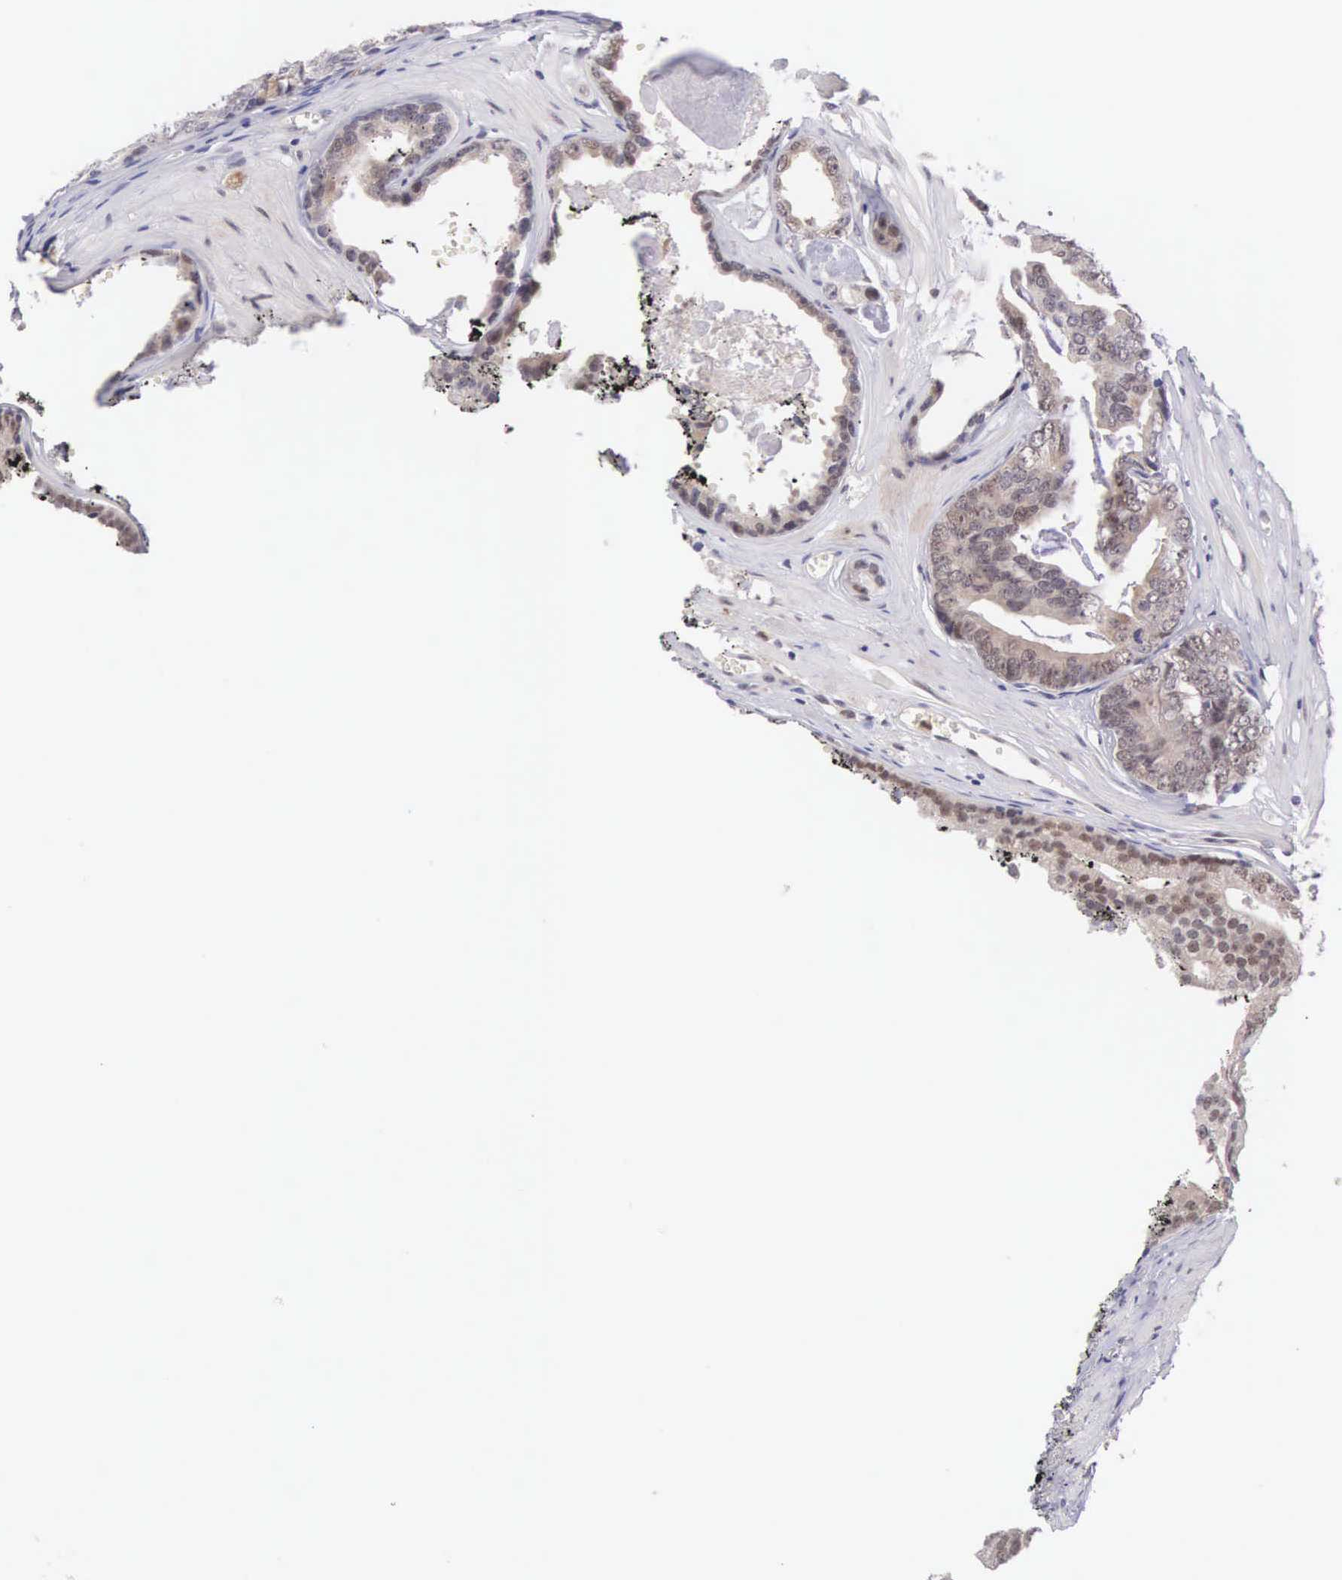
{"staining": {"intensity": "weak", "quantity": "25%-75%", "location": "cytoplasmic/membranous,nuclear"}, "tissue": "prostate cancer", "cell_type": "Tumor cells", "image_type": "cancer", "snomed": [{"axis": "morphology", "description": "Adenocarcinoma, High grade"}, {"axis": "topography", "description": "Prostate"}], "caption": "Prostate cancer stained with immunohistochemistry displays weak cytoplasmic/membranous and nuclear expression in about 25%-75% of tumor cells. (Stains: DAB (3,3'-diaminobenzidine) in brown, nuclei in blue, Microscopy: brightfield microscopy at high magnification).", "gene": "GRK3", "patient": {"sex": "male", "age": 56}}